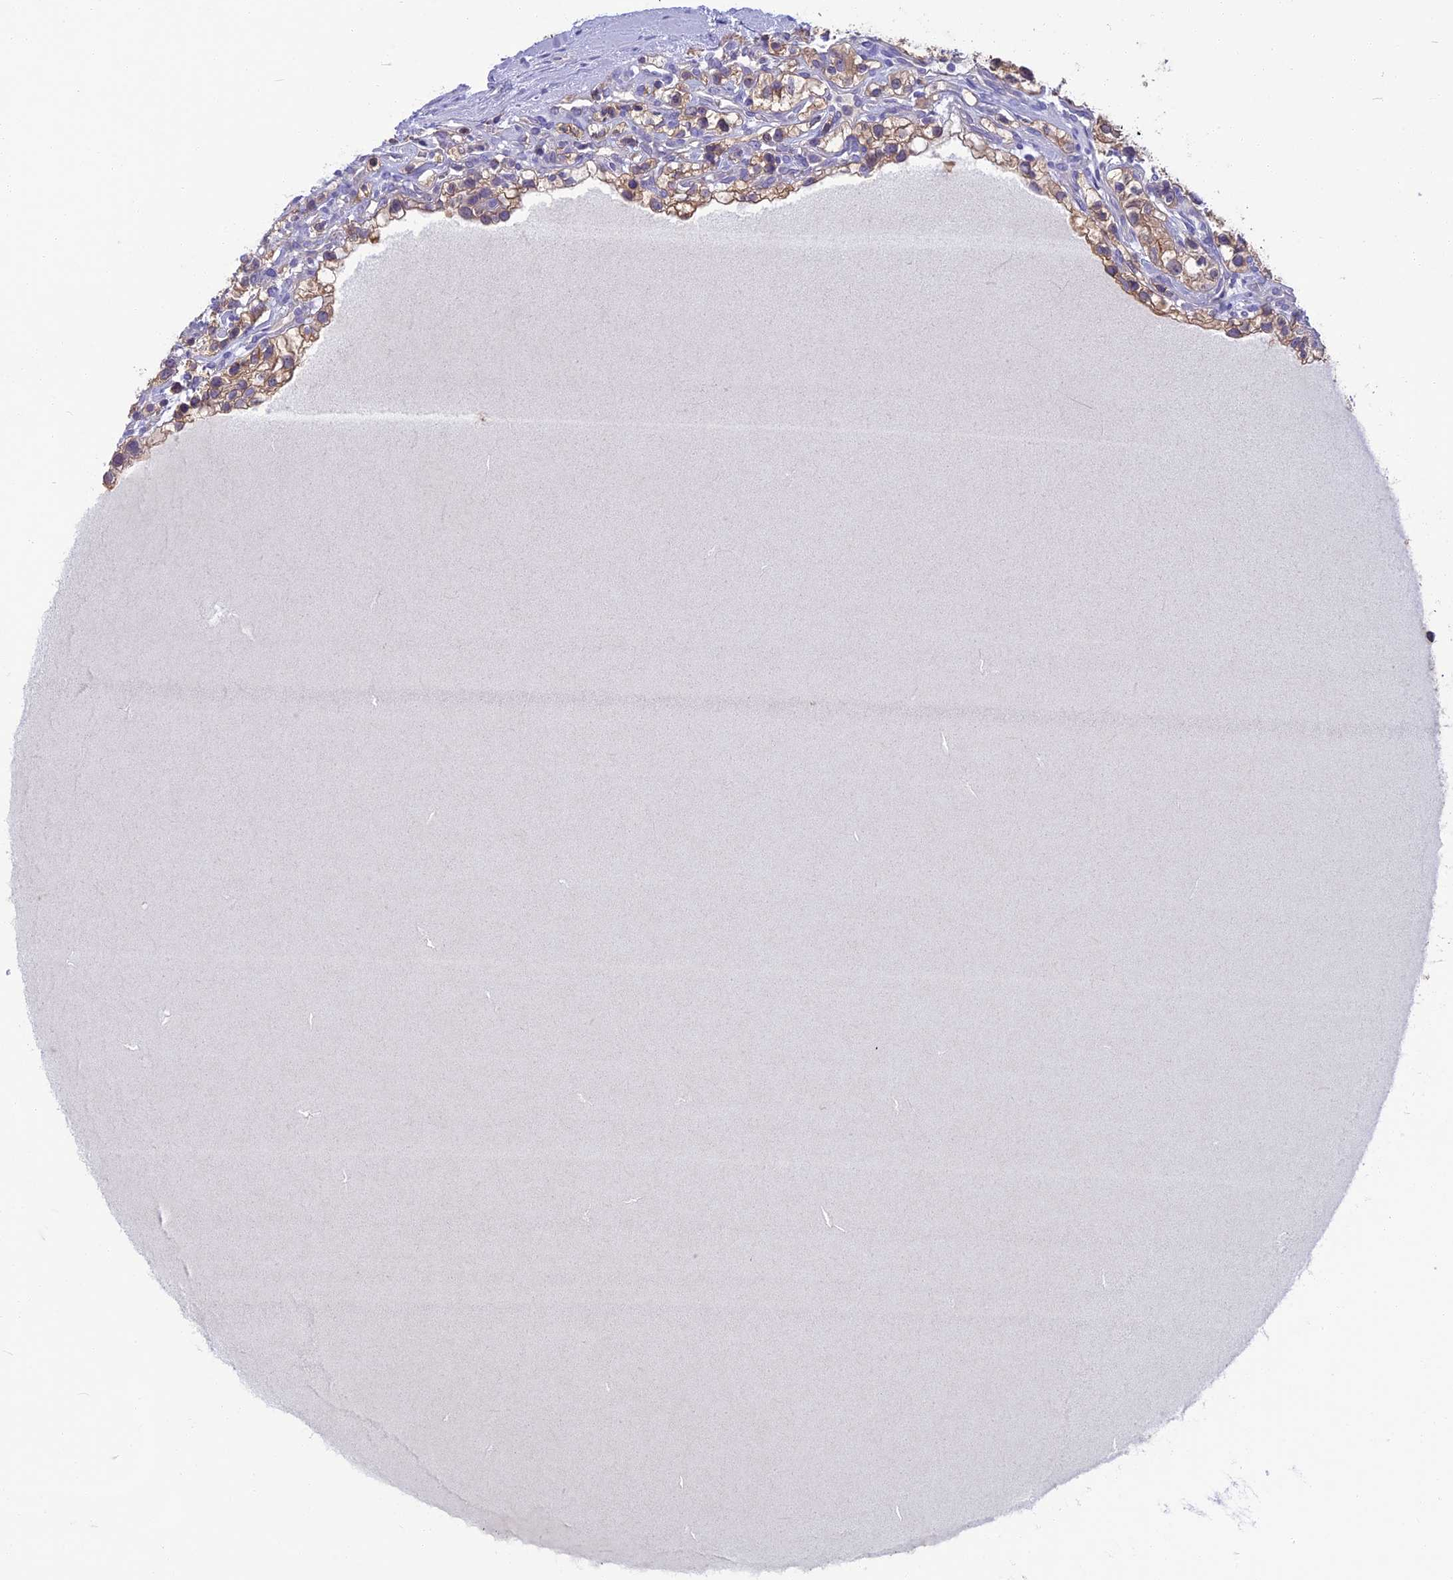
{"staining": {"intensity": "moderate", "quantity": ">75%", "location": "cytoplasmic/membranous"}, "tissue": "renal cancer", "cell_type": "Tumor cells", "image_type": "cancer", "snomed": [{"axis": "morphology", "description": "Adenocarcinoma, NOS"}, {"axis": "topography", "description": "Kidney"}], "caption": "Adenocarcinoma (renal) stained with a brown dye exhibits moderate cytoplasmic/membranous positive expression in about >75% of tumor cells.", "gene": "SNAP91", "patient": {"sex": "female", "age": 57}}